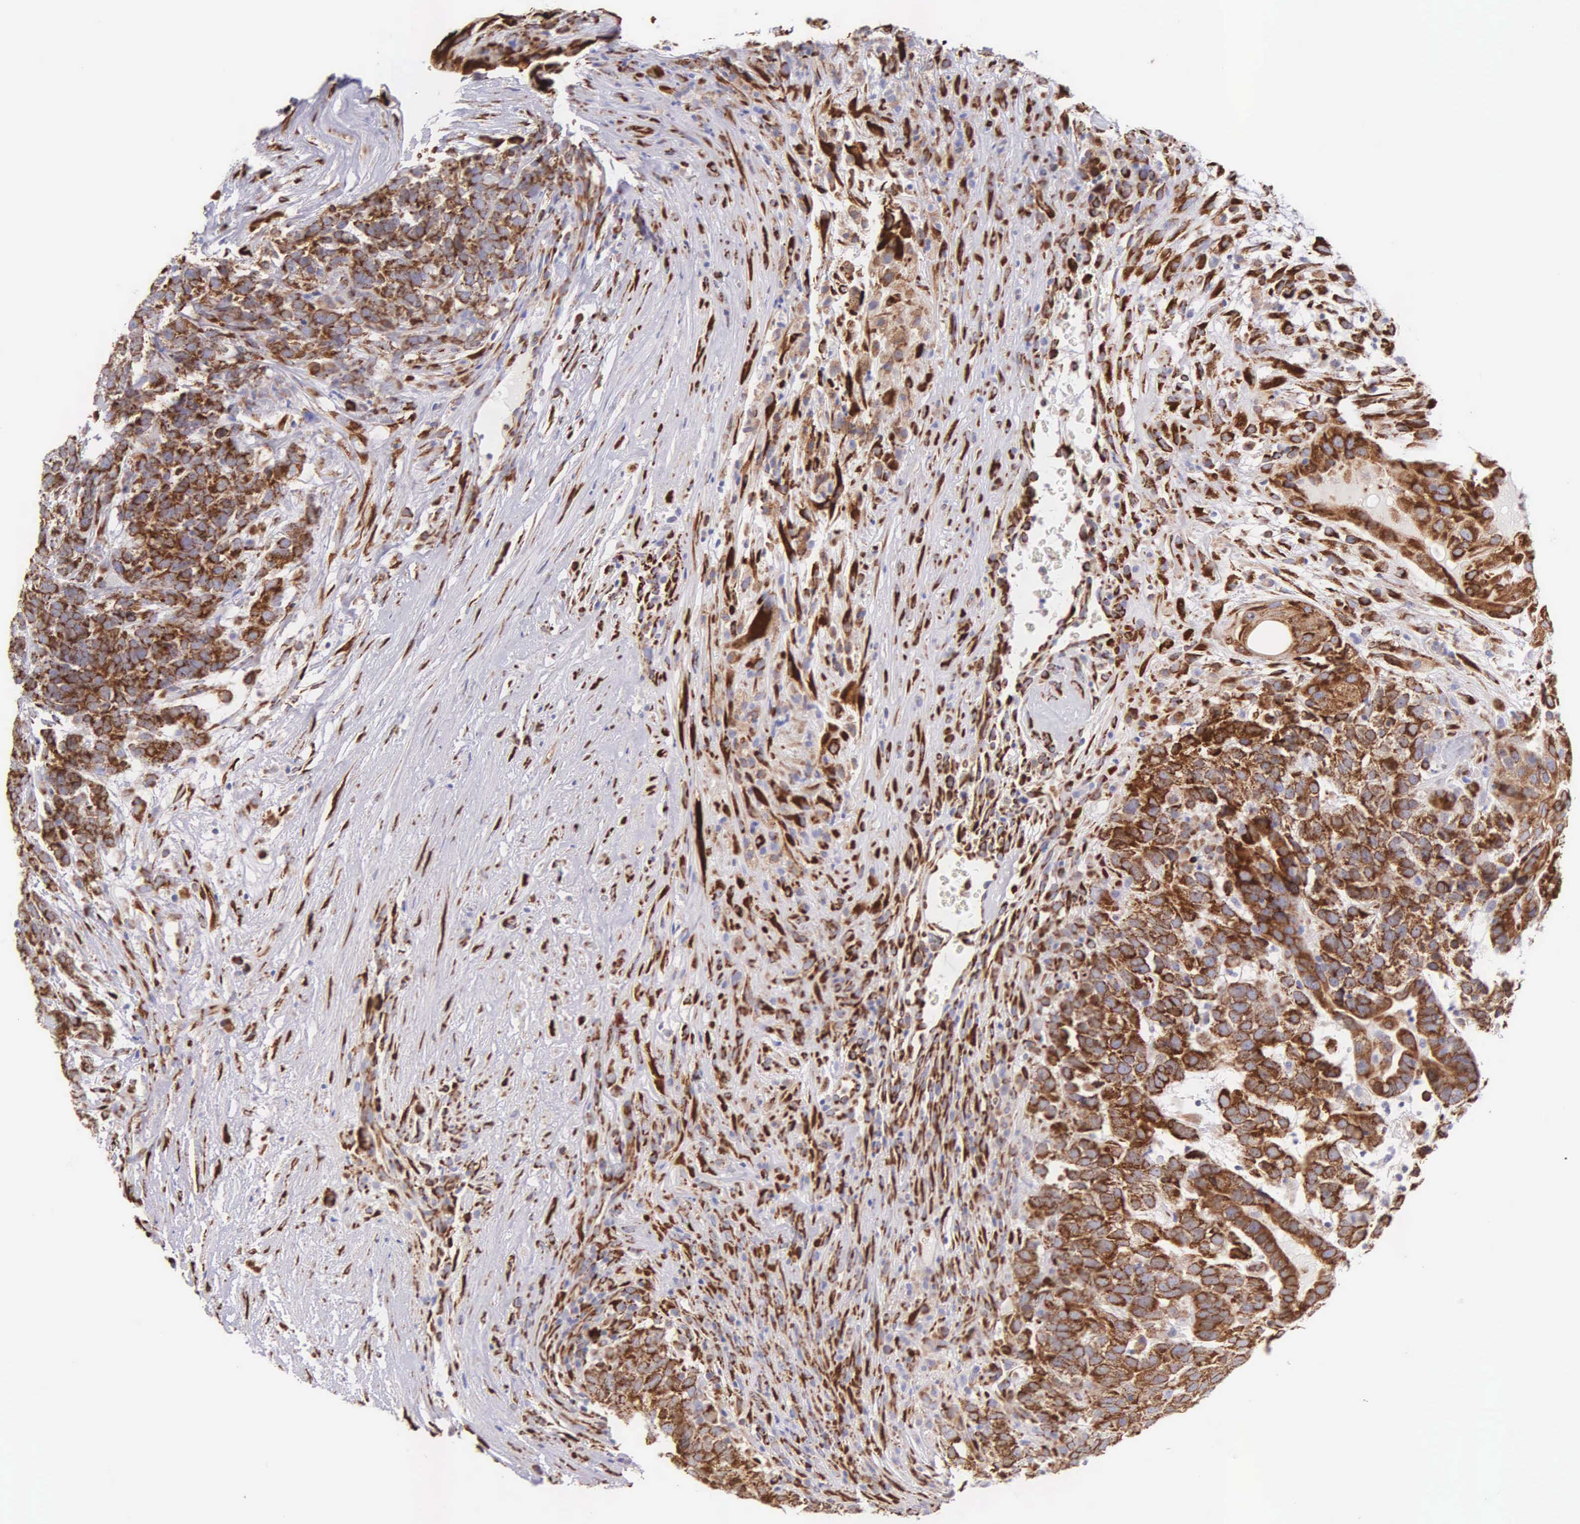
{"staining": {"intensity": "weak", "quantity": ">75%", "location": "cytoplasmic/membranous"}, "tissue": "testis cancer", "cell_type": "Tumor cells", "image_type": "cancer", "snomed": [{"axis": "morphology", "description": "Carcinoma, Embryonal, NOS"}, {"axis": "topography", "description": "Testis"}], "caption": "Testis embryonal carcinoma was stained to show a protein in brown. There is low levels of weak cytoplasmic/membranous positivity in about >75% of tumor cells. The protein is stained brown, and the nuclei are stained in blue (DAB (3,3'-diaminobenzidine) IHC with brightfield microscopy, high magnification).", "gene": "CKAP4", "patient": {"sex": "male", "age": 26}}